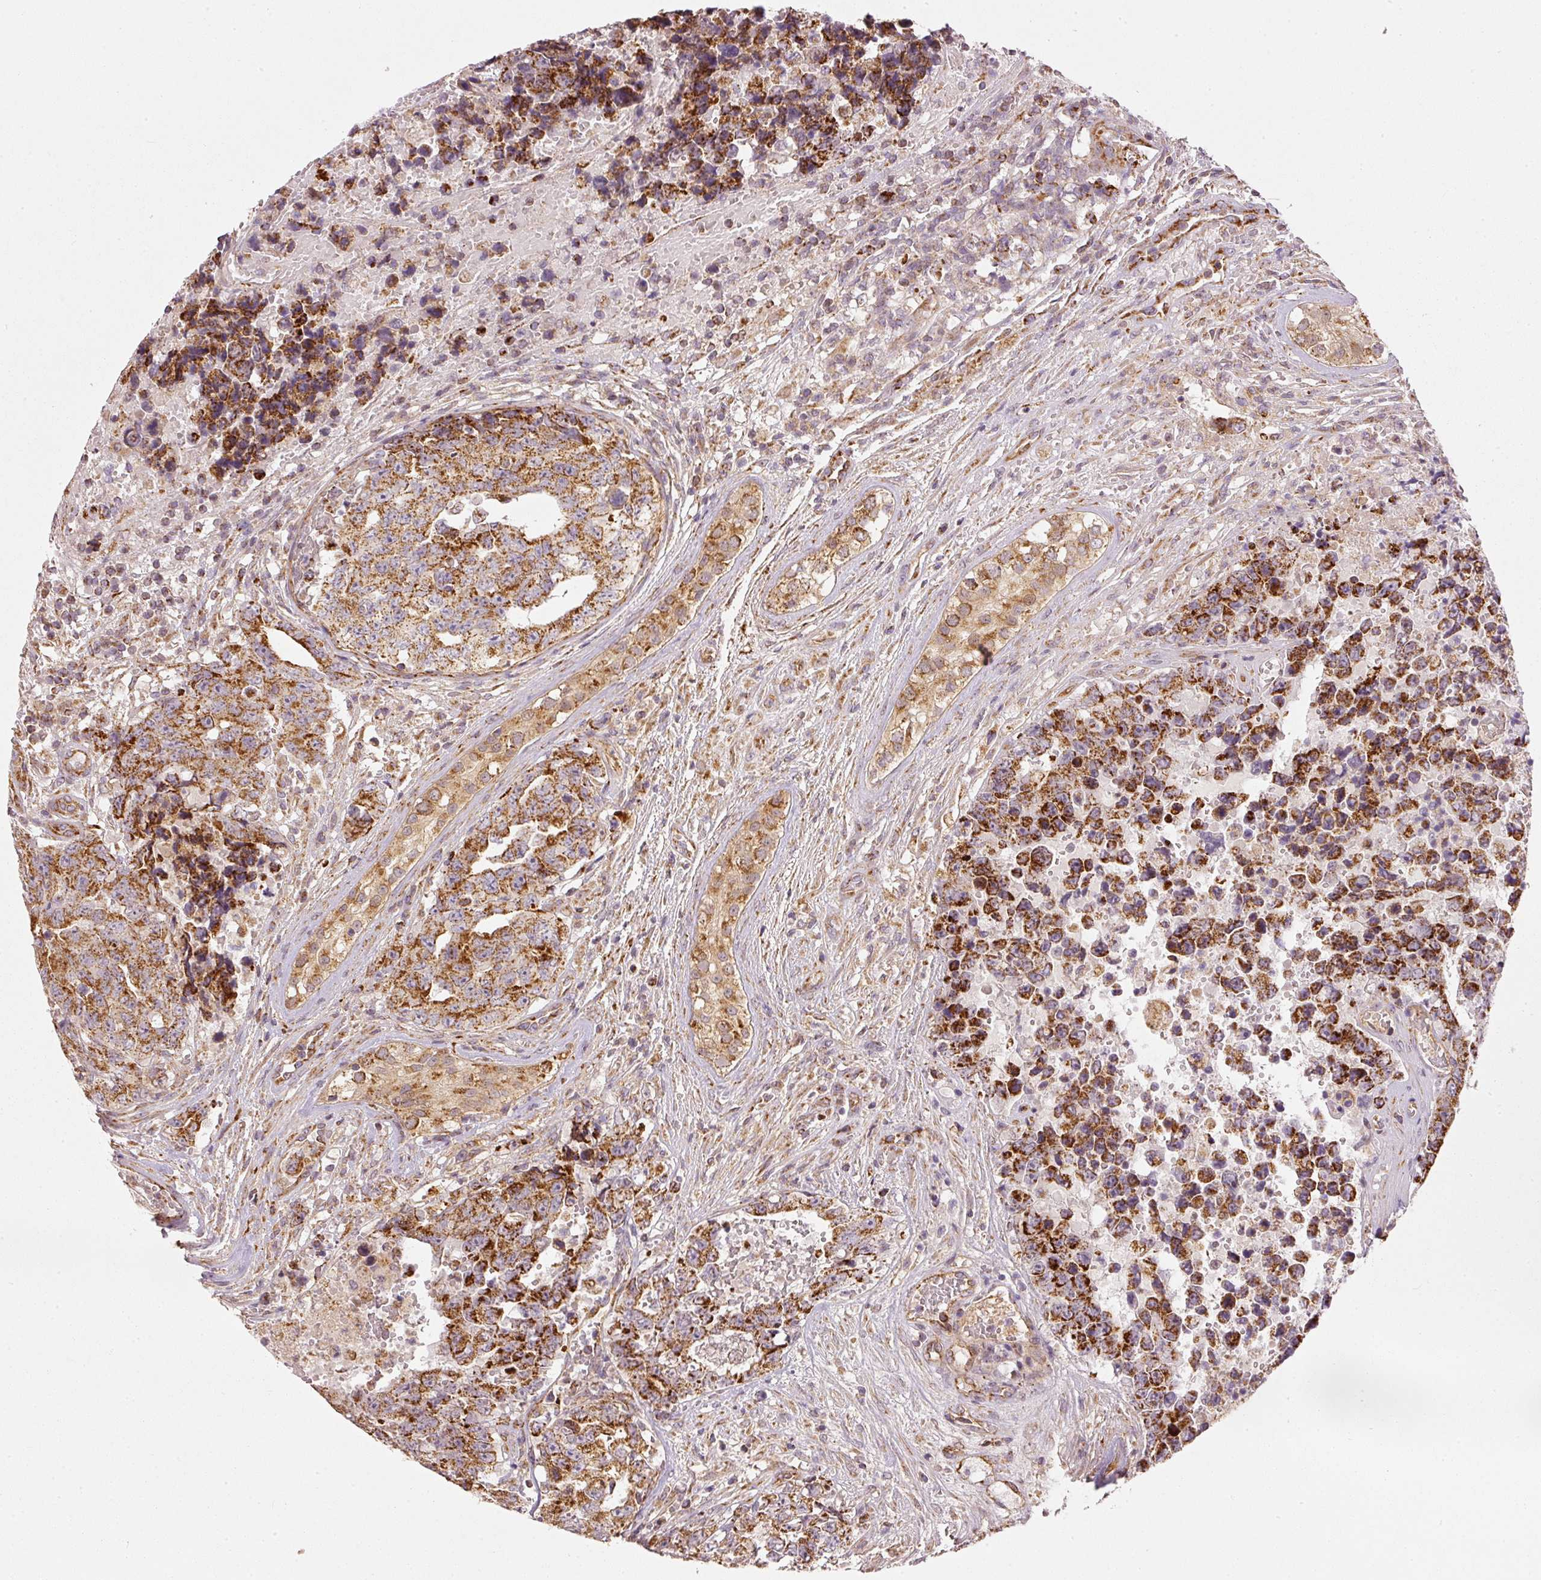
{"staining": {"intensity": "strong", "quantity": ">75%", "location": "cytoplasmic/membranous"}, "tissue": "testis cancer", "cell_type": "Tumor cells", "image_type": "cancer", "snomed": [{"axis": "morphology", "description": "Normal tissue, NOS"}, {"axis": "morphology", "description": "Carcinoma, Embryonal, NOS"}, {"axis": "topography", "description": "Testis"}, {"axis": "topography", "description": "Epididymis"}], "caption": "Testis cancer (embryonal carcinoma) stained for a protein shows strong cytoplasmic/membranous positivity in tumor cells.", "gene": "MTHFD1L", "patient": {"sex": "male", "age": 25}}